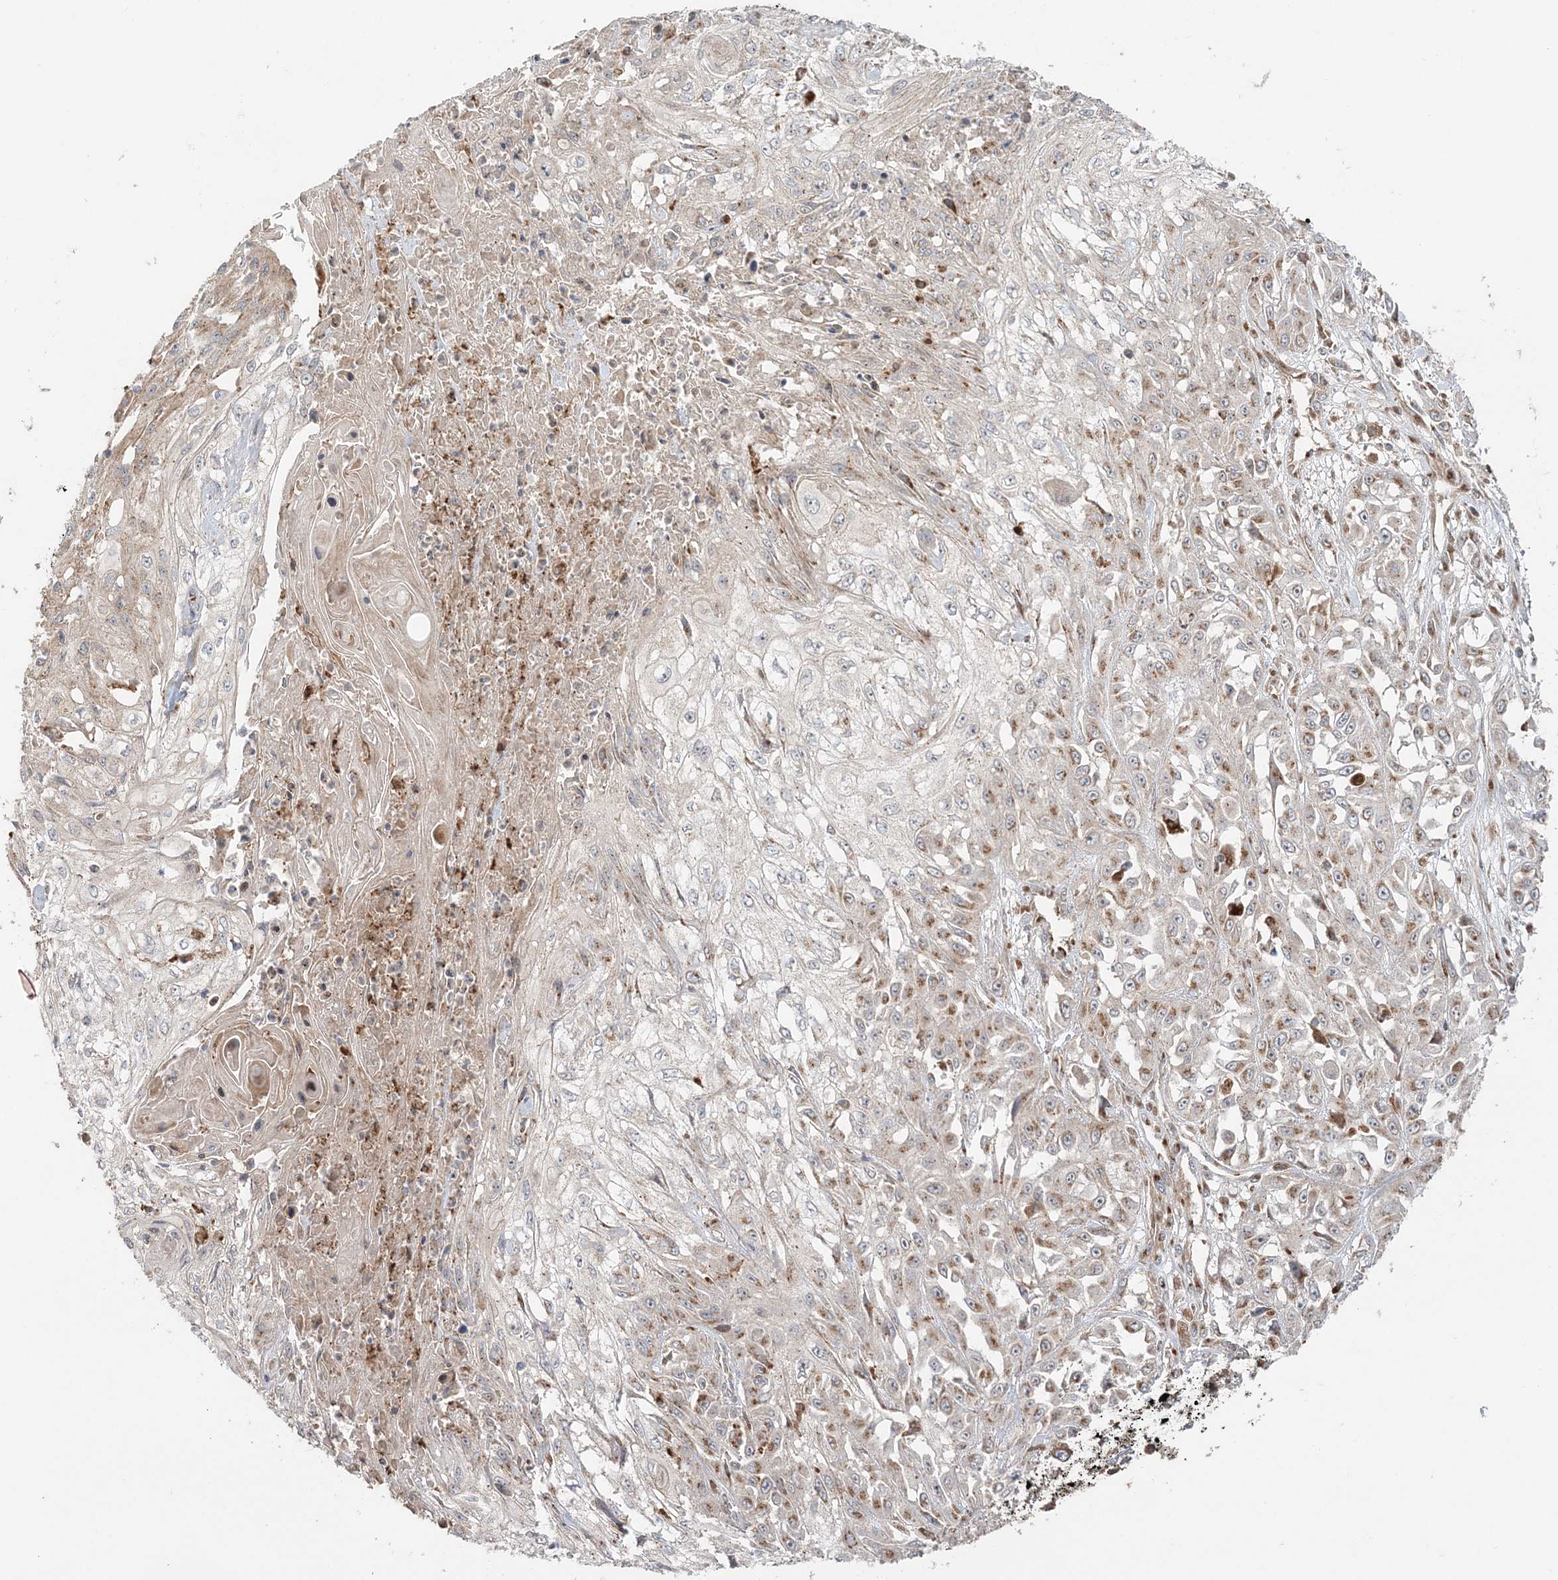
{"staining": {"intensity": "weak", "quantity": "25%-75%", "location": "cytoplasmic/membranous"}, "tissue": "skin cancer", "cell_type": "Tumor cells", "image_type": "cancer", "snomed": [{"axis": "morphology", "description": "Squamous cell carcinoma, NOS"}, {"axis": "morphology", "description": "Squamous cell carcinoma, metastatic, NOS"}, {"axis": "topography", "description": "Skin"}, {"axis": "topography", "description": "Lymph node"}], "caption": "Immunohistochemistry (IHC) (DAB (3,3'-diaminobenzidine)) staining of skin cancer shows weak cytoplasmic/membranous protein staining in about 25%-75% of tumor cells. (Stains: DAB (3,3'-diaminobenzidine) in brown, nuclei in blue, Microscopy: brightfield microscopy at high magnification).", "gene": "ABCC3", "patient": {"sex": "male", "age": 75}}